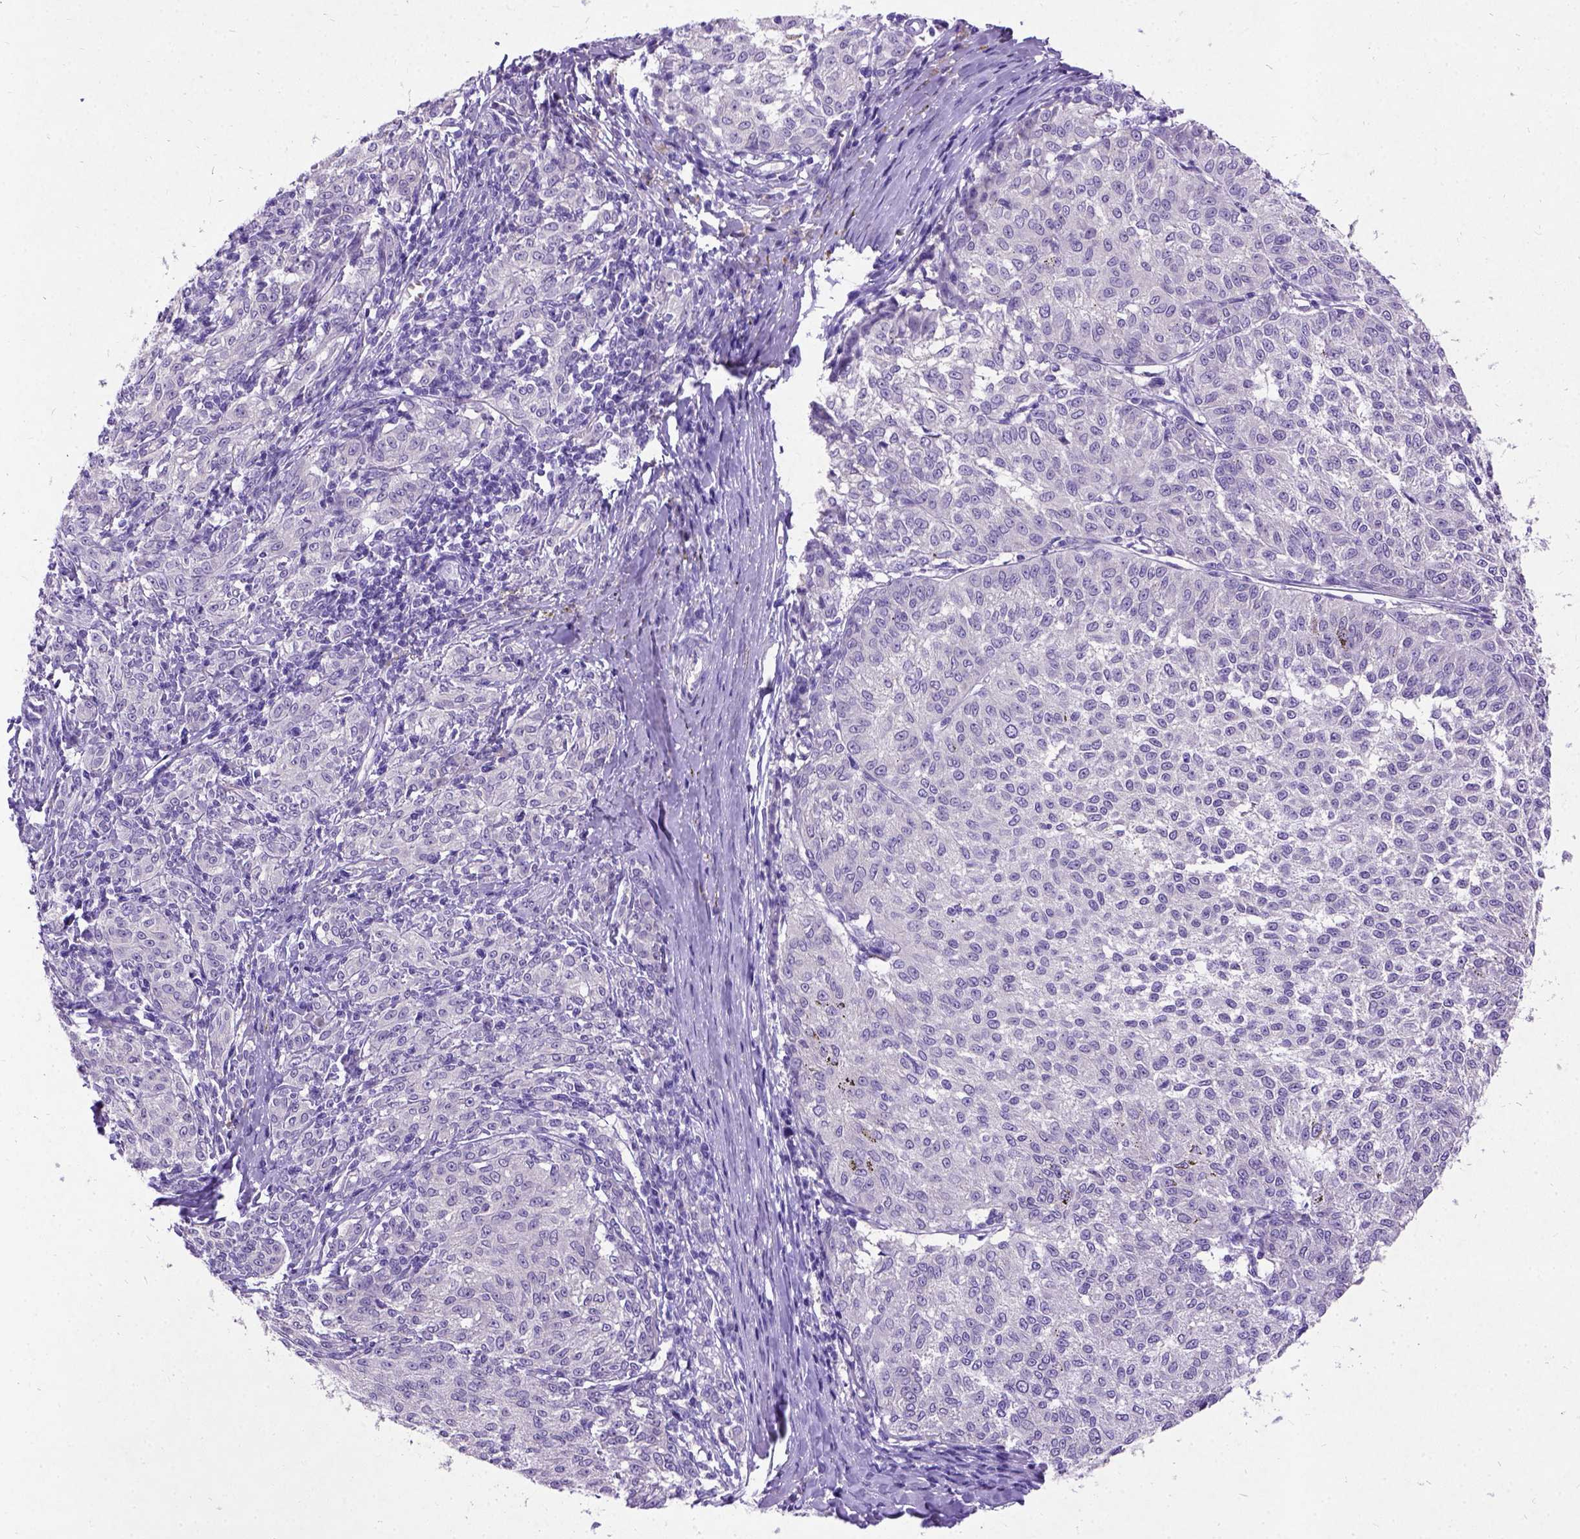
{"staining": {"intensity": "negative", "quantity": "none", "location": "none"}, "tissue": "melanoma", "cell_type": "Tumor cells", "image_type": "cancer", "snomed": [{"axis": "morphology", "description": "Malignant melanoma, NOS"}, {"axis": "topography", "description": "Skin"}], "caption": "The immunohistochemistry histopathology image has no significant staining in tumor cells of melanoma tissue.", "gene": "NEUROD4", "patient": {"sex": "female", "age": 72}}